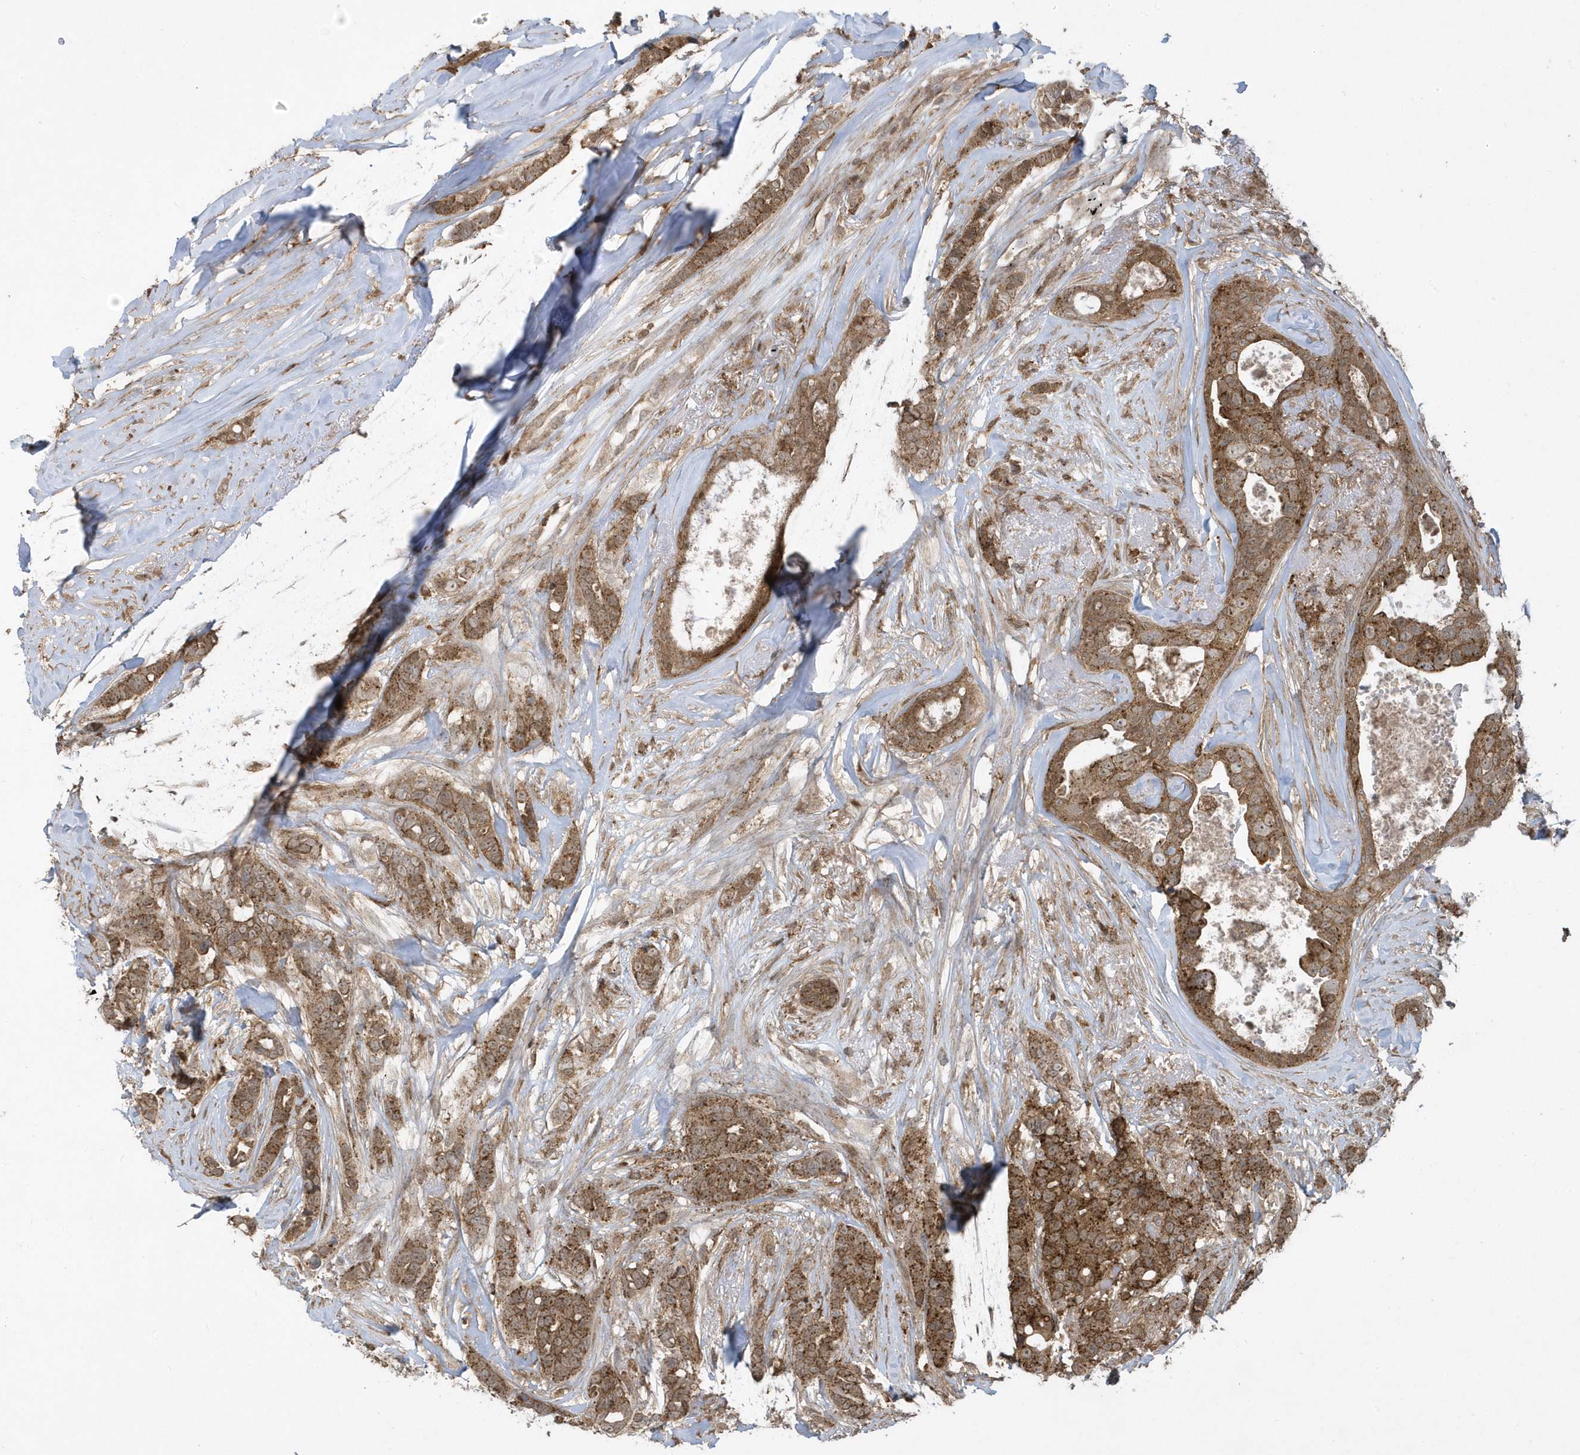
{"staining": {"intensity": "moderate", "quantity": ">75%", "location": "cytoplasmic/membranous"}, "tissue": "breast cancer", "cell_type": "Tumor cells", "image_type": "cancer", "snomed": [{"axis": "morphology", "description": "Lobular carcinoma"}, {"axis": "topography", "description": "Breast"}], "caption": "Immunohistochemistry staining of breast lobular carcinoma, which exhibits medium levels of moderate cytoplasmic/membranous positivity in about >75% of tumor cells indicating moderate cytoplasmic/membranous protein expression. The staining was performed using DAB (3,3'-diaminobenzidine) (brown) for protein detection and nuclei were counterstained in hematoxylin (blue).", "gene": "STAMBP", "patient": {"sex": "female", "age": 51}}